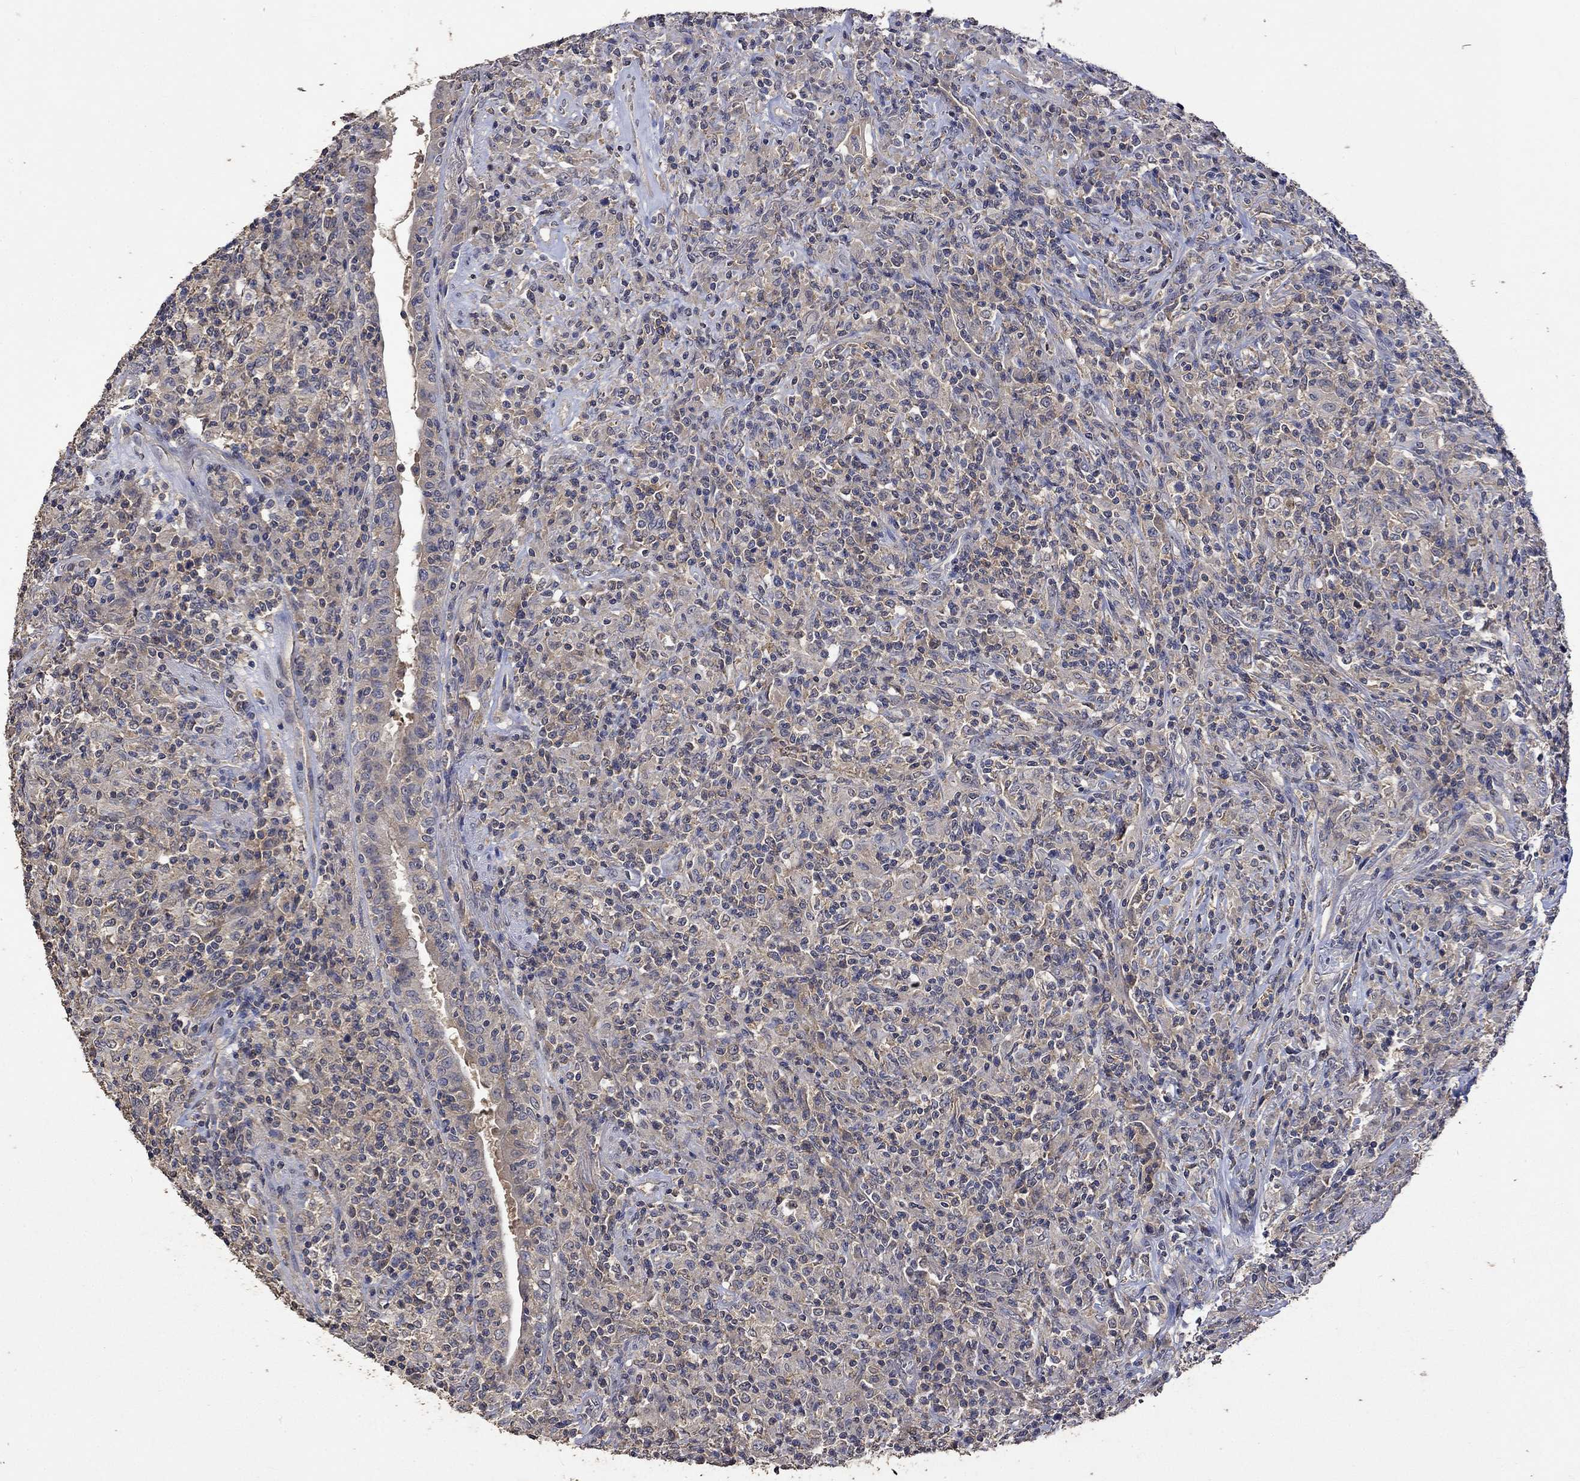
{"staining": {"intensity": "weak", "quantity": ">75%", "location": "cytoplasmic/membranous"}, "tissue": "lymphoma", "cell_type": "Tumor cells", "image_type": "cancer", "snomed": [{"axis": "morphology", "description": "Malignant lymphoma, non-Hodgkin's type, High grade"}, {"axis": "topography", "description": "Lung"}], "caption": "Immunohistochemical staining of human lymphoma demonstrates low levels of weak cytoplasmic/membranous positivity in approximately >75% of tumor cells. The staining was performed using DAB, with brown indicating positive protein expression. Nuclei are stained blue with hematoxylin.", "gene": "PTPN20", "patient": {"sex": "male", "age": 79}}